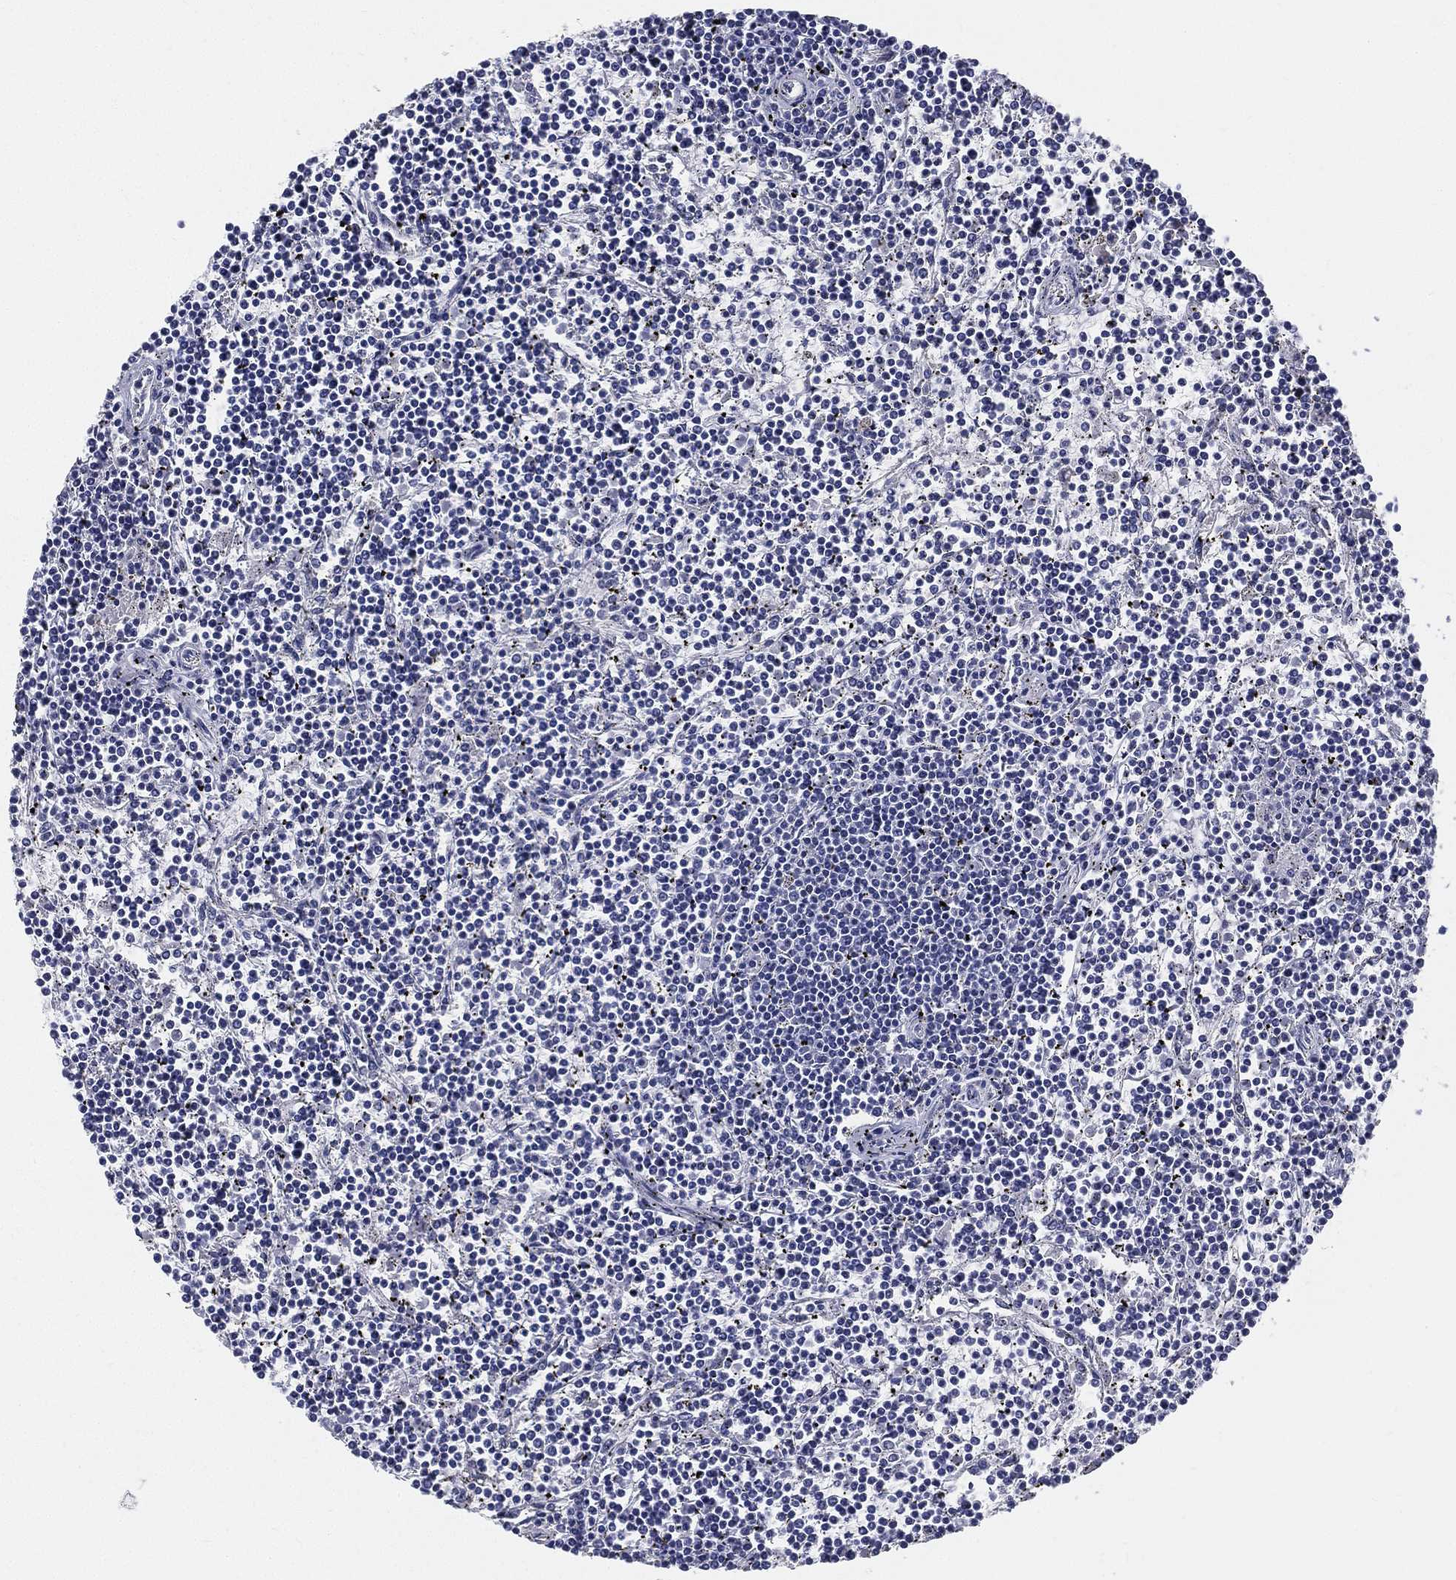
{"staining": {"intensity": "negative", "quantity": "none", "location": "none"}, "tissue": "lymphoma", "cell_type": "Tumor cells", "image_type": "cancer", "snomed": [{"axis": "morphology", "description": "Malignant lymphoma, non-Hodgkin's type, Low grade"}, {"axis": "topography", "description": "Spleen"}], "caption": "An immunohistochemistry (IHC) micrograph of malignant lymphoma, non-Hodgkin's type (low-grade) is shown. There is no staining in tumor cells of malignant lymphoma, non-Hodgkin's type (low-grade). (Immunohistochemistry, brightfield microscopy, high magnification).", "gene": "STS", "patient": {"sex": "female", "age": 19}}